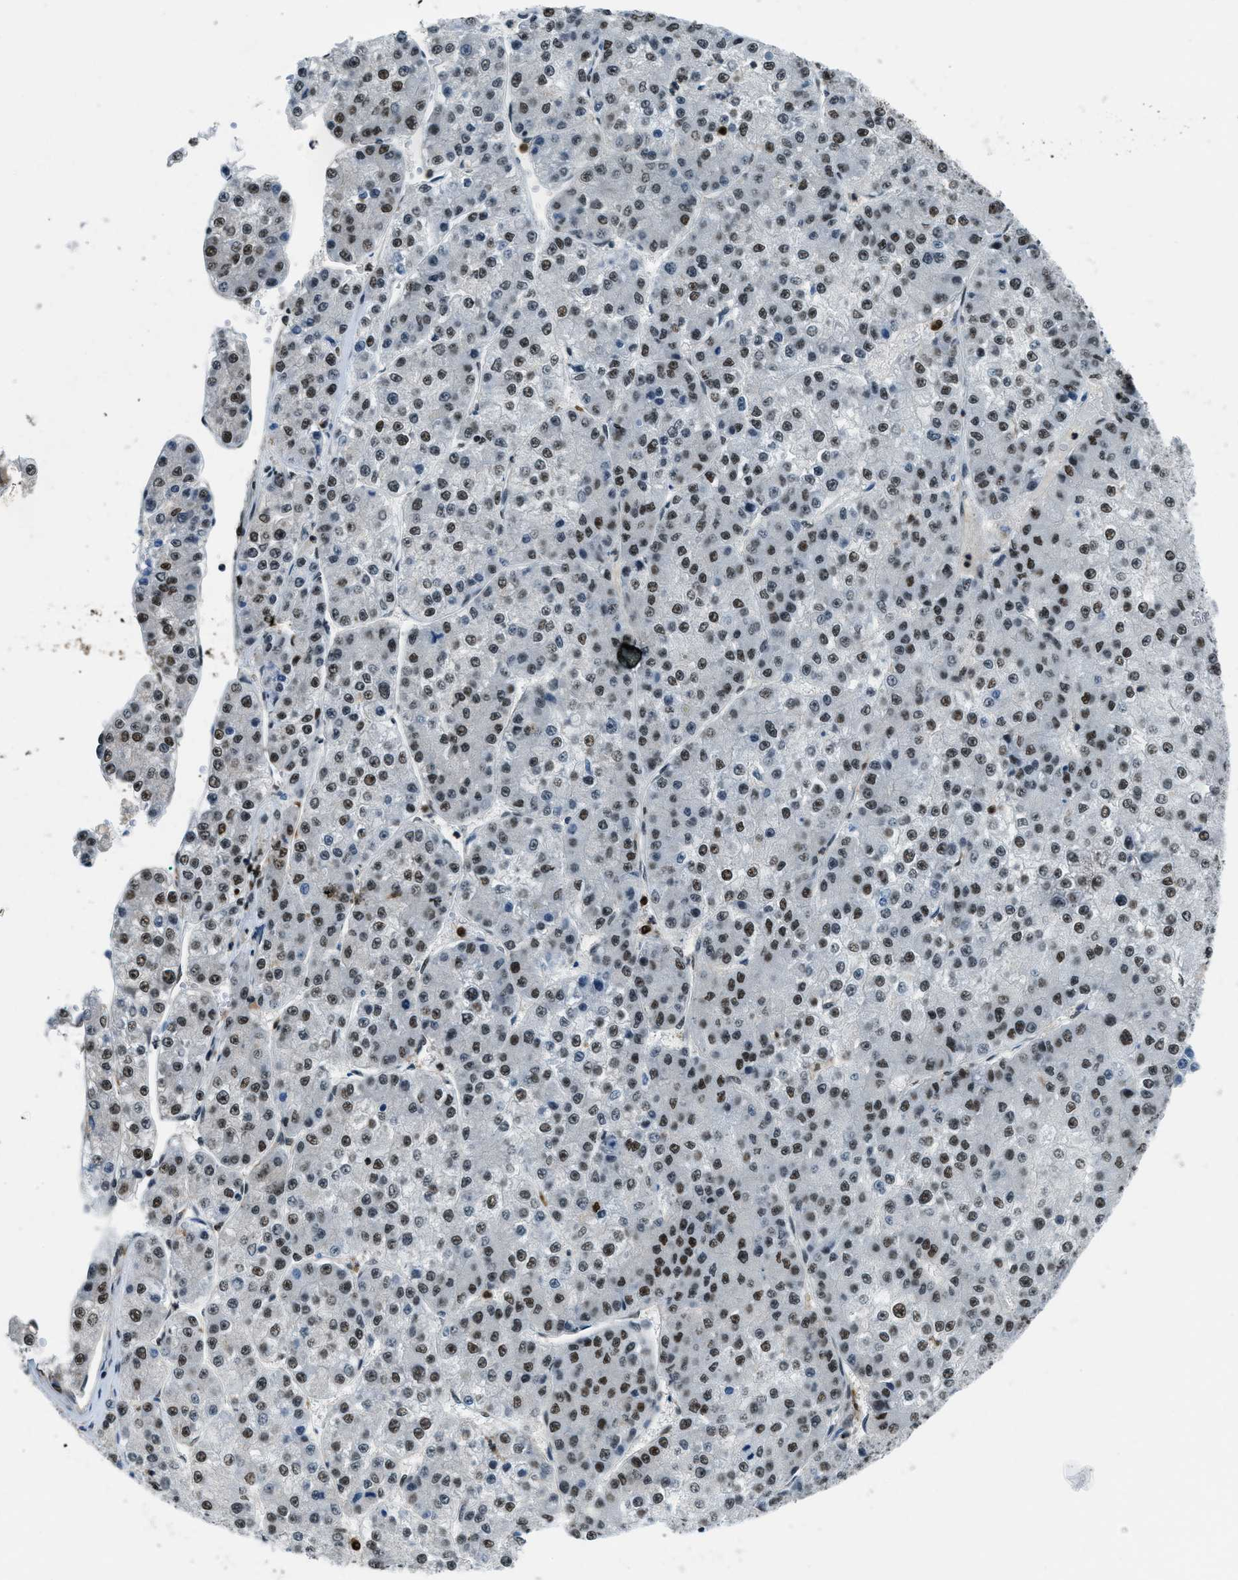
{"staining": {"intensity": "moderate", "quantity": ">75%", "location": "nuclear"}, "tissue": "liver cancer", "cell_type": "Tumor cells", "image_type": "cancer", "snomed": [{"axis": "morphology", "description": "Carcinoma, Hepatocellular, NOS"}, {"axis": "topography", "description": "Liver"}], "caption": "High-magnification brightfield microscopy of liver cancer stained with DAB (brown) and counterstained with hematoxylin (blue). tumor cells exhibit moderate nuclear expression is identified in approximately>75% of cells.", "gene": "OGFR", "patient": {"sex": "female", "age": 73}}